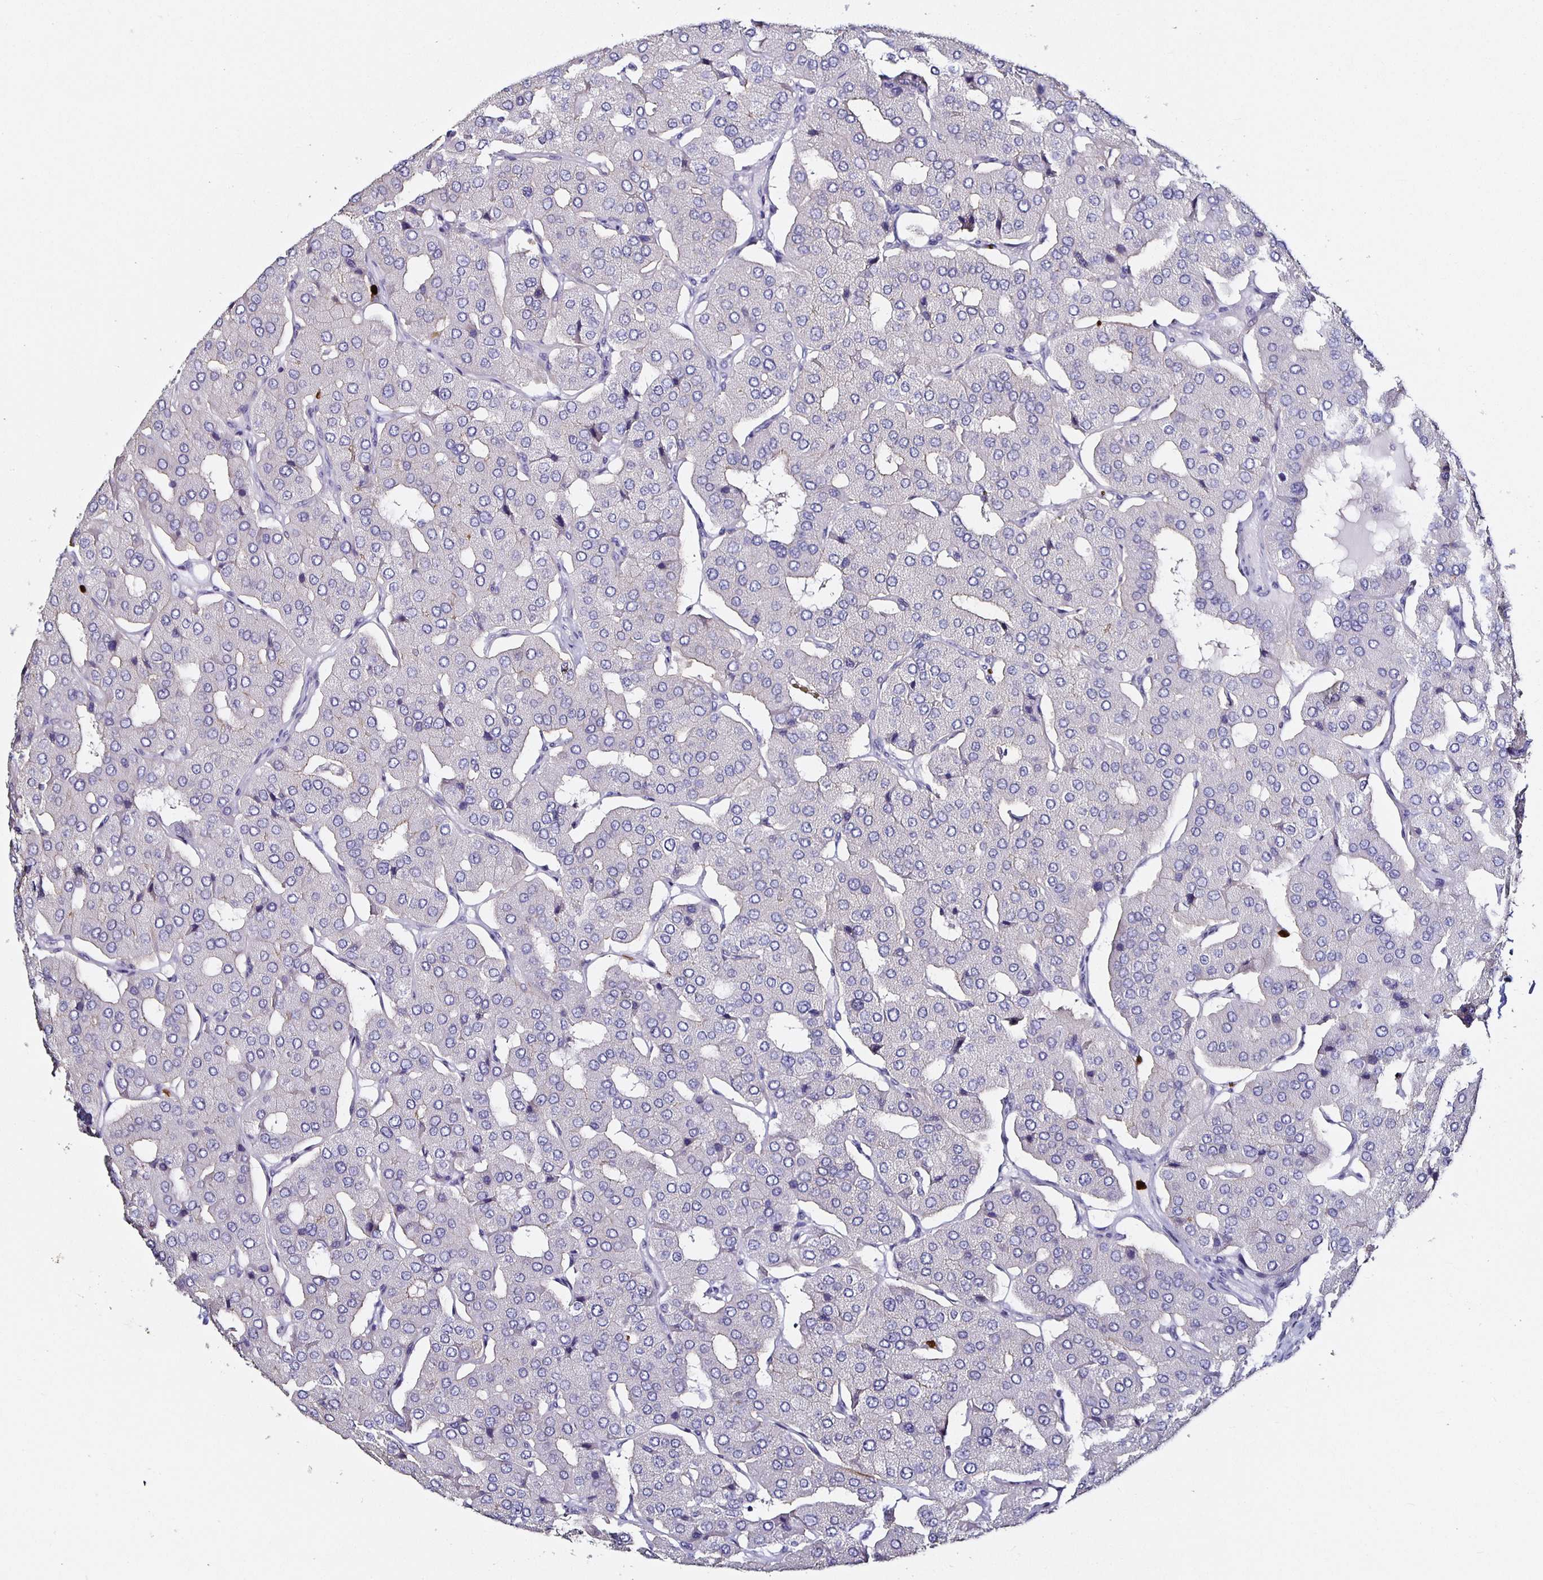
{"staining": {"intensity": "negative", "quantity": "none", "location": "none"}, "tissue": "parathyroid gland", "cell_type": "Glandular cells", "image_type": "normal", "snomed": [{"axis": "morphology", "description": "Normal tissue, NOS"}, {"axis": "morphology", "description": "Adenoma, NOS"}, {"axis": "topography", "description": "Parathyroid gland"}], "caption": "Immunohistochemistry of unremarkable human parathyroid gland exhibits no positivity in glandular cells.", "gene": "TLR4", "patient": {"sex": "female", "age": 86}}